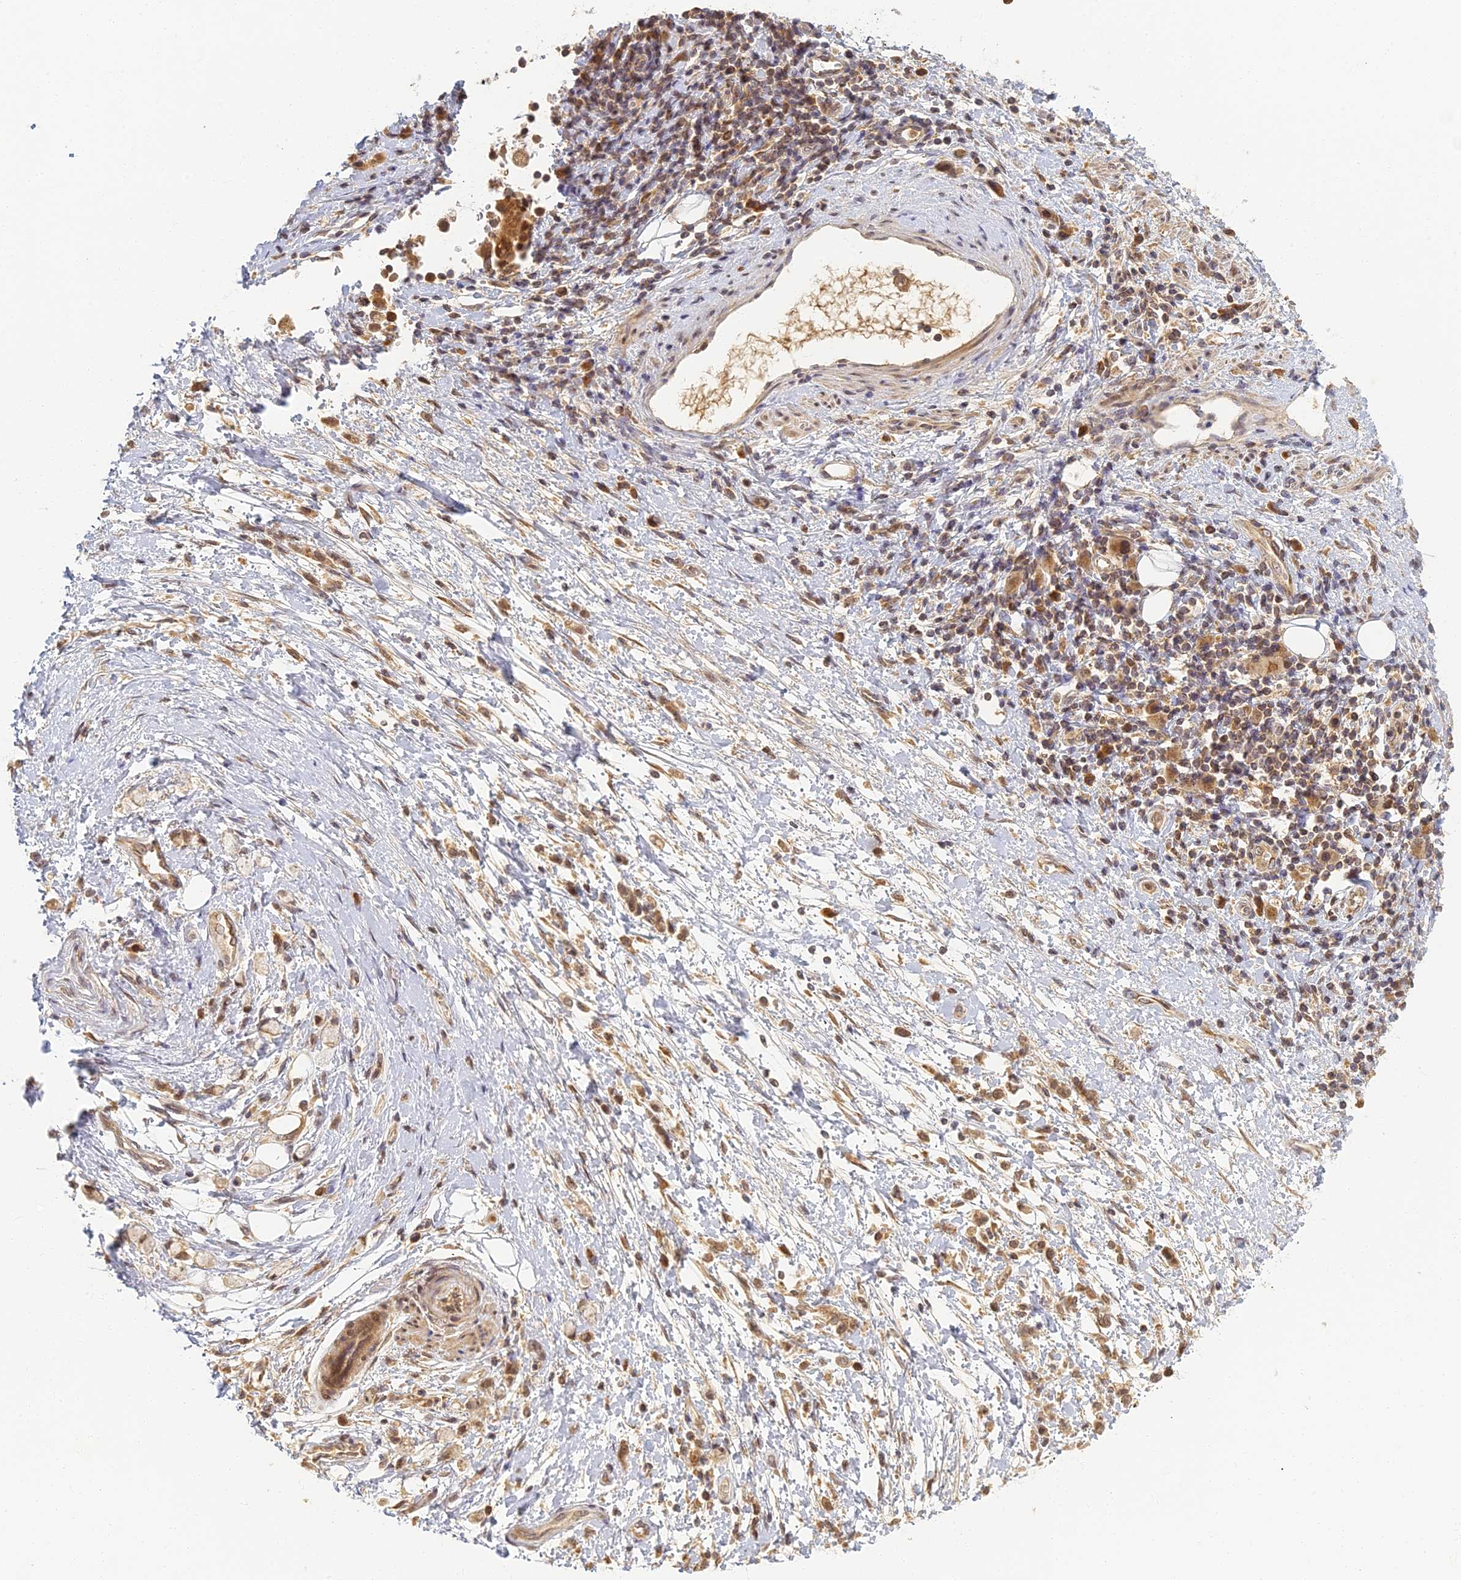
{"staining": {"intensity": "moderate", "quantity": ">75%", "location": "cytoplasmic/membranous"}, "tissue": "stomach cancer", "cell_type": "Tumor cells", "image_type": "cancer", "snomed": [{"axis": "morphology", "description": "Adenocarcinoma, NOS"}, {"axis": "topography", "description": "Stomach"}], "caption": "A brown stain highlights moderate cytoplasmic/membranous expression of a protein in stomach cancer (adenocarcinoma) tumor cells. The staining was performed using DAB, with brown indicating positive protein expression. Nuclei are stained blue with hematoxylin.", "gene": "RGL3", "patient": {"sex": "female", "age": 60}}